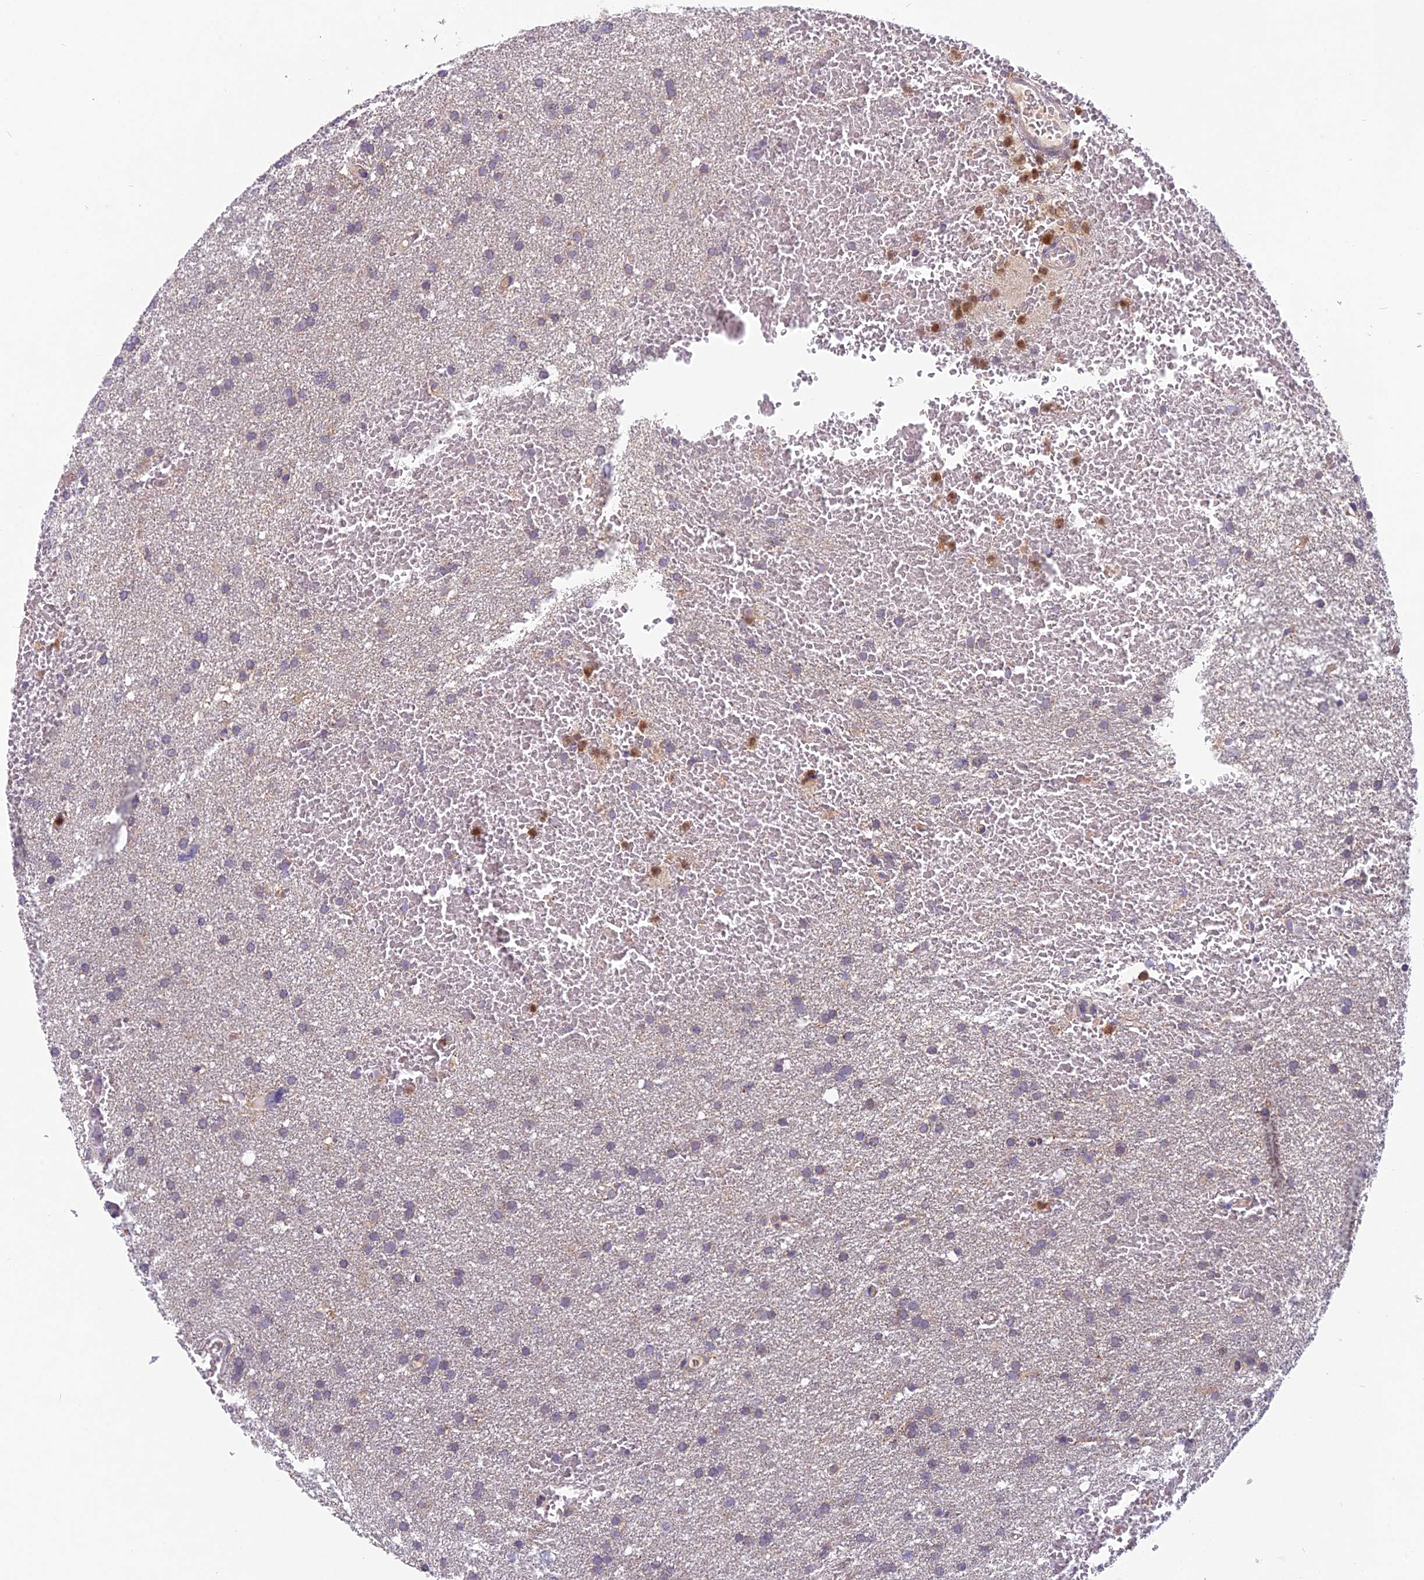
{"staining": {"intensity": "weak", "quantity": "<25%", "location": "cytoplasmic/membranous"}, "tissue": "glioma", "cell_type": "Tumor cells", "image_type": "cancer", "snomed": [{"axis": "morphology", "description": "Glioma, malignant, High grade"}, {"axis": "topography", "description": "Cerebral cortex"}], "caption": "IHC histopathology image of human malignant glioma (high-grade) stained for a protein (brown), which displays no expression in tumor cells.", "gene": "ENSG00000188897", "patient": {"sex": "female", "age": 36}}